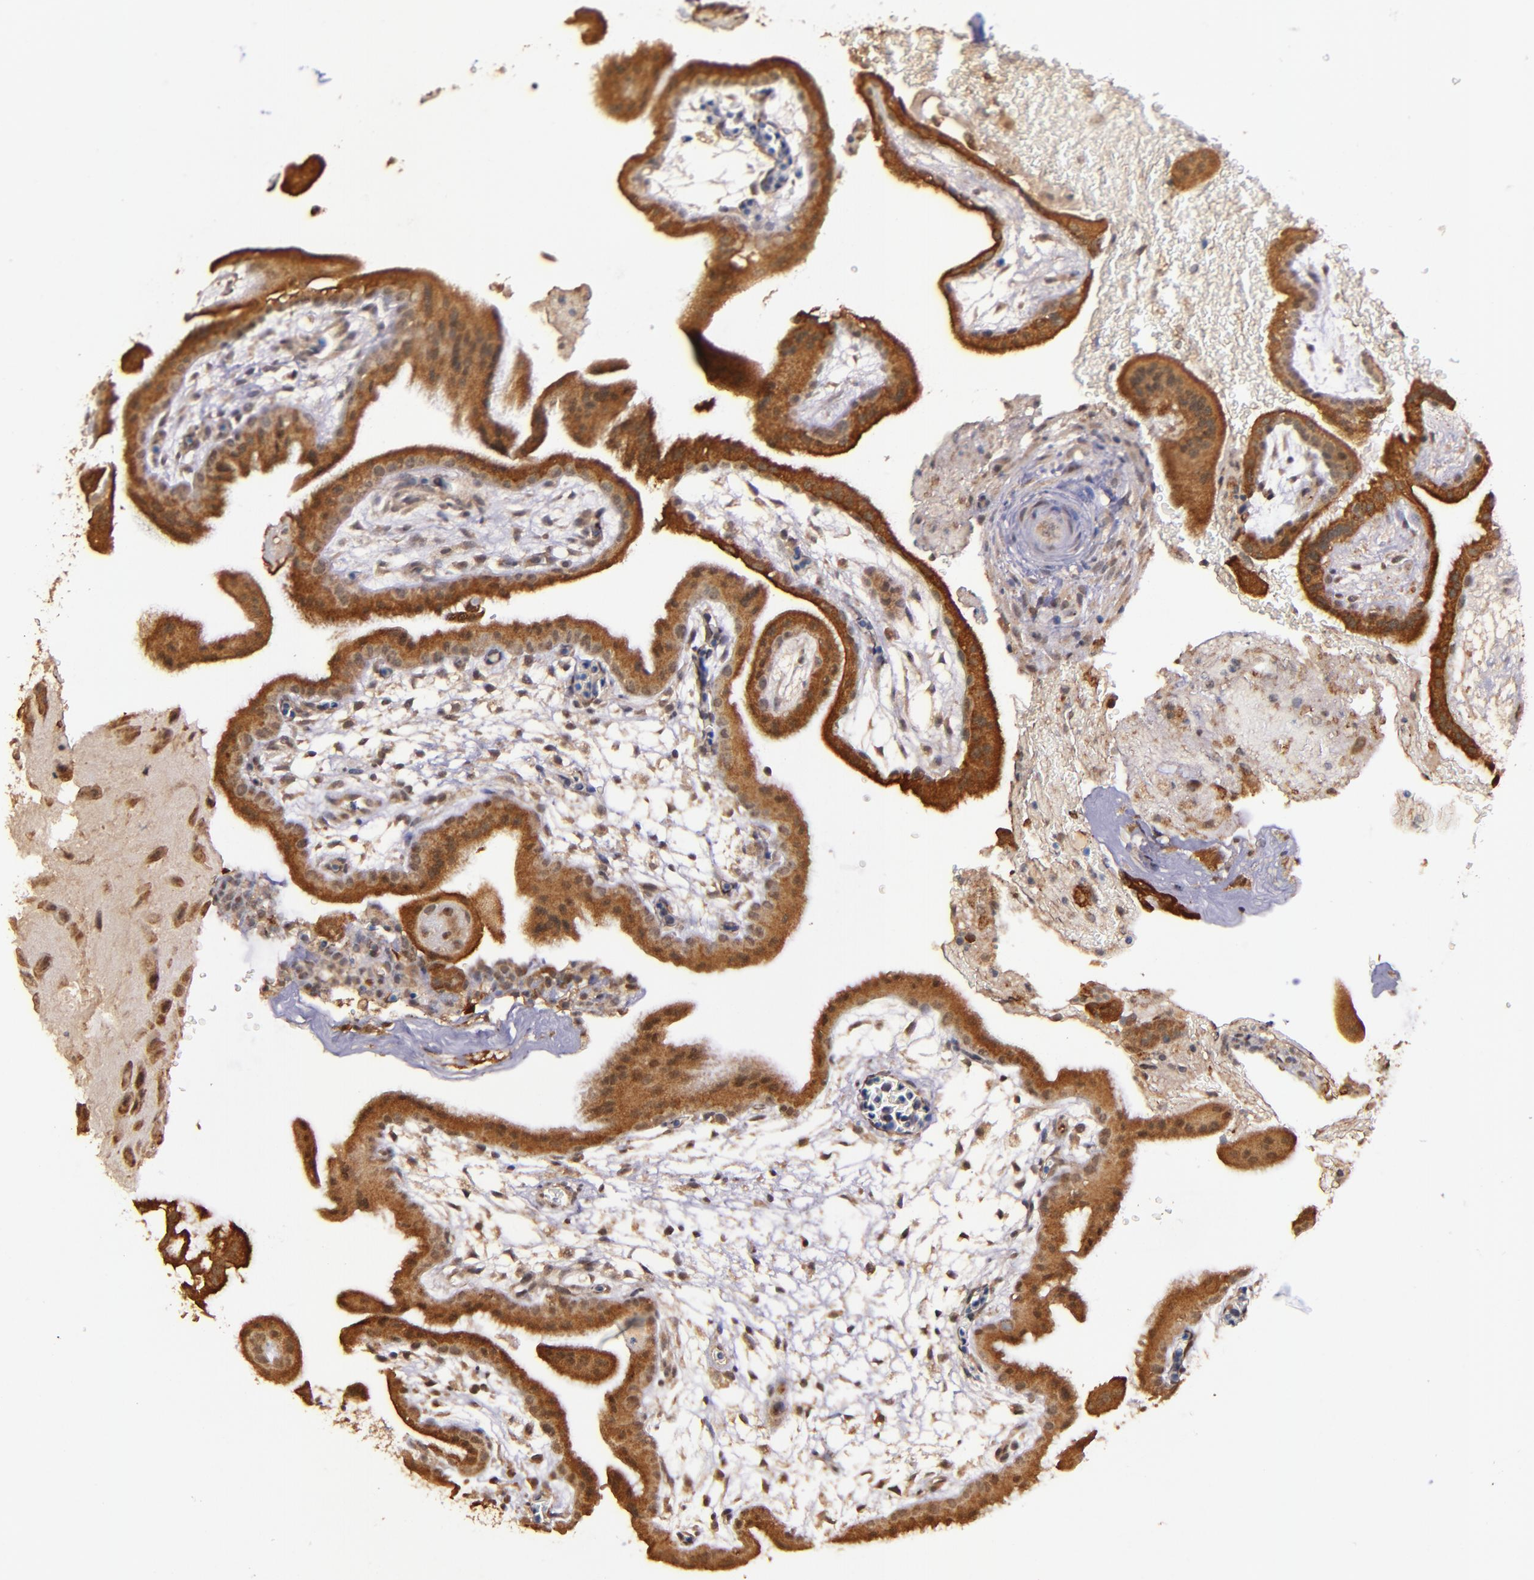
{"staining": {"intensity": "strong", "quantity": ">75%", "location": "cytoplasmic/membranous"}, "tissue": "placenta", "cell_type": "Trophoblastic cells", "image_type": "normal", "snomed": [{"axis": "morphology", "description": "Normal tissue, NOS"}, {"axis": "topography", "description": "Placenta"}], "caption": "Immunohistochemistry (IHC) of benign human placenta shows high levels of strong cytoplasmic/membranous staining in about >75% of trophoblastic cells. (DAB = brown stain, brightfield microscopy at high magnification).", "gene": "RIOK3", "patient": {"sex": "female", "age": 19}}